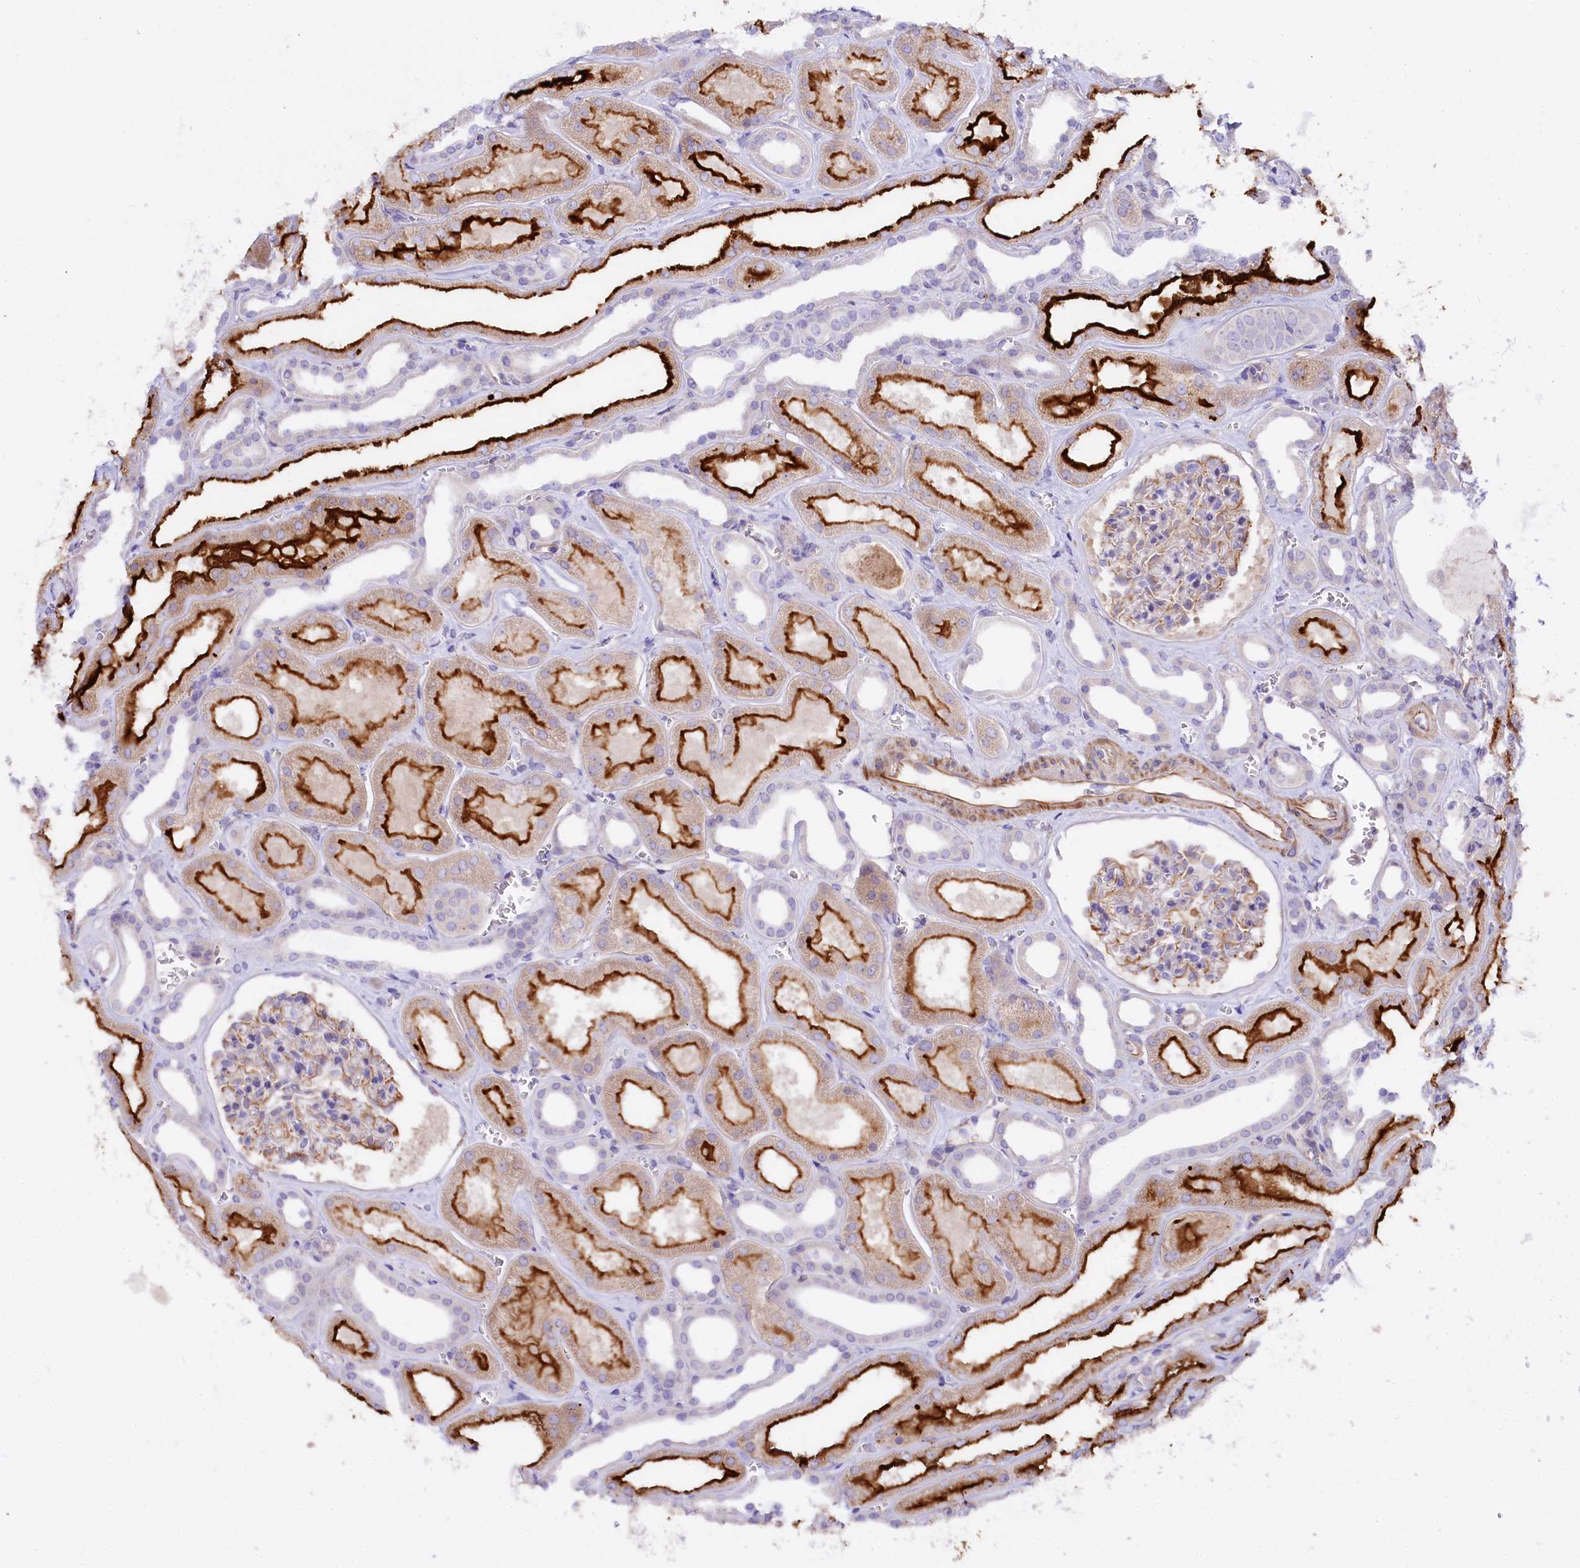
{"staining": {"intensity": "weak", "quantity": "25%-75%", "location": "cytoplasmic/membranous"}, "tissue": "kidney", "cell_type": "Cells in glomeruli", "image_type": "normal", "snomed": [{"axis": "morphology", "description": "Normal tissue, NOS"}, {"axis": "morphology", "description": "Adenocarcinoma, NOS"}, {"axis": "topography", "description": "Kidney"}], "caption": "A low amount of weak cytoplasmic/membranous expression is appreciated in about 25%-75% of cells in glomeruli in unremarkable kidney. (DAB IHC, brown staining for protein, blue staining for nuclei).", "gene": "SLC7A1", "patient": {"sex": "female", "age": 68}}